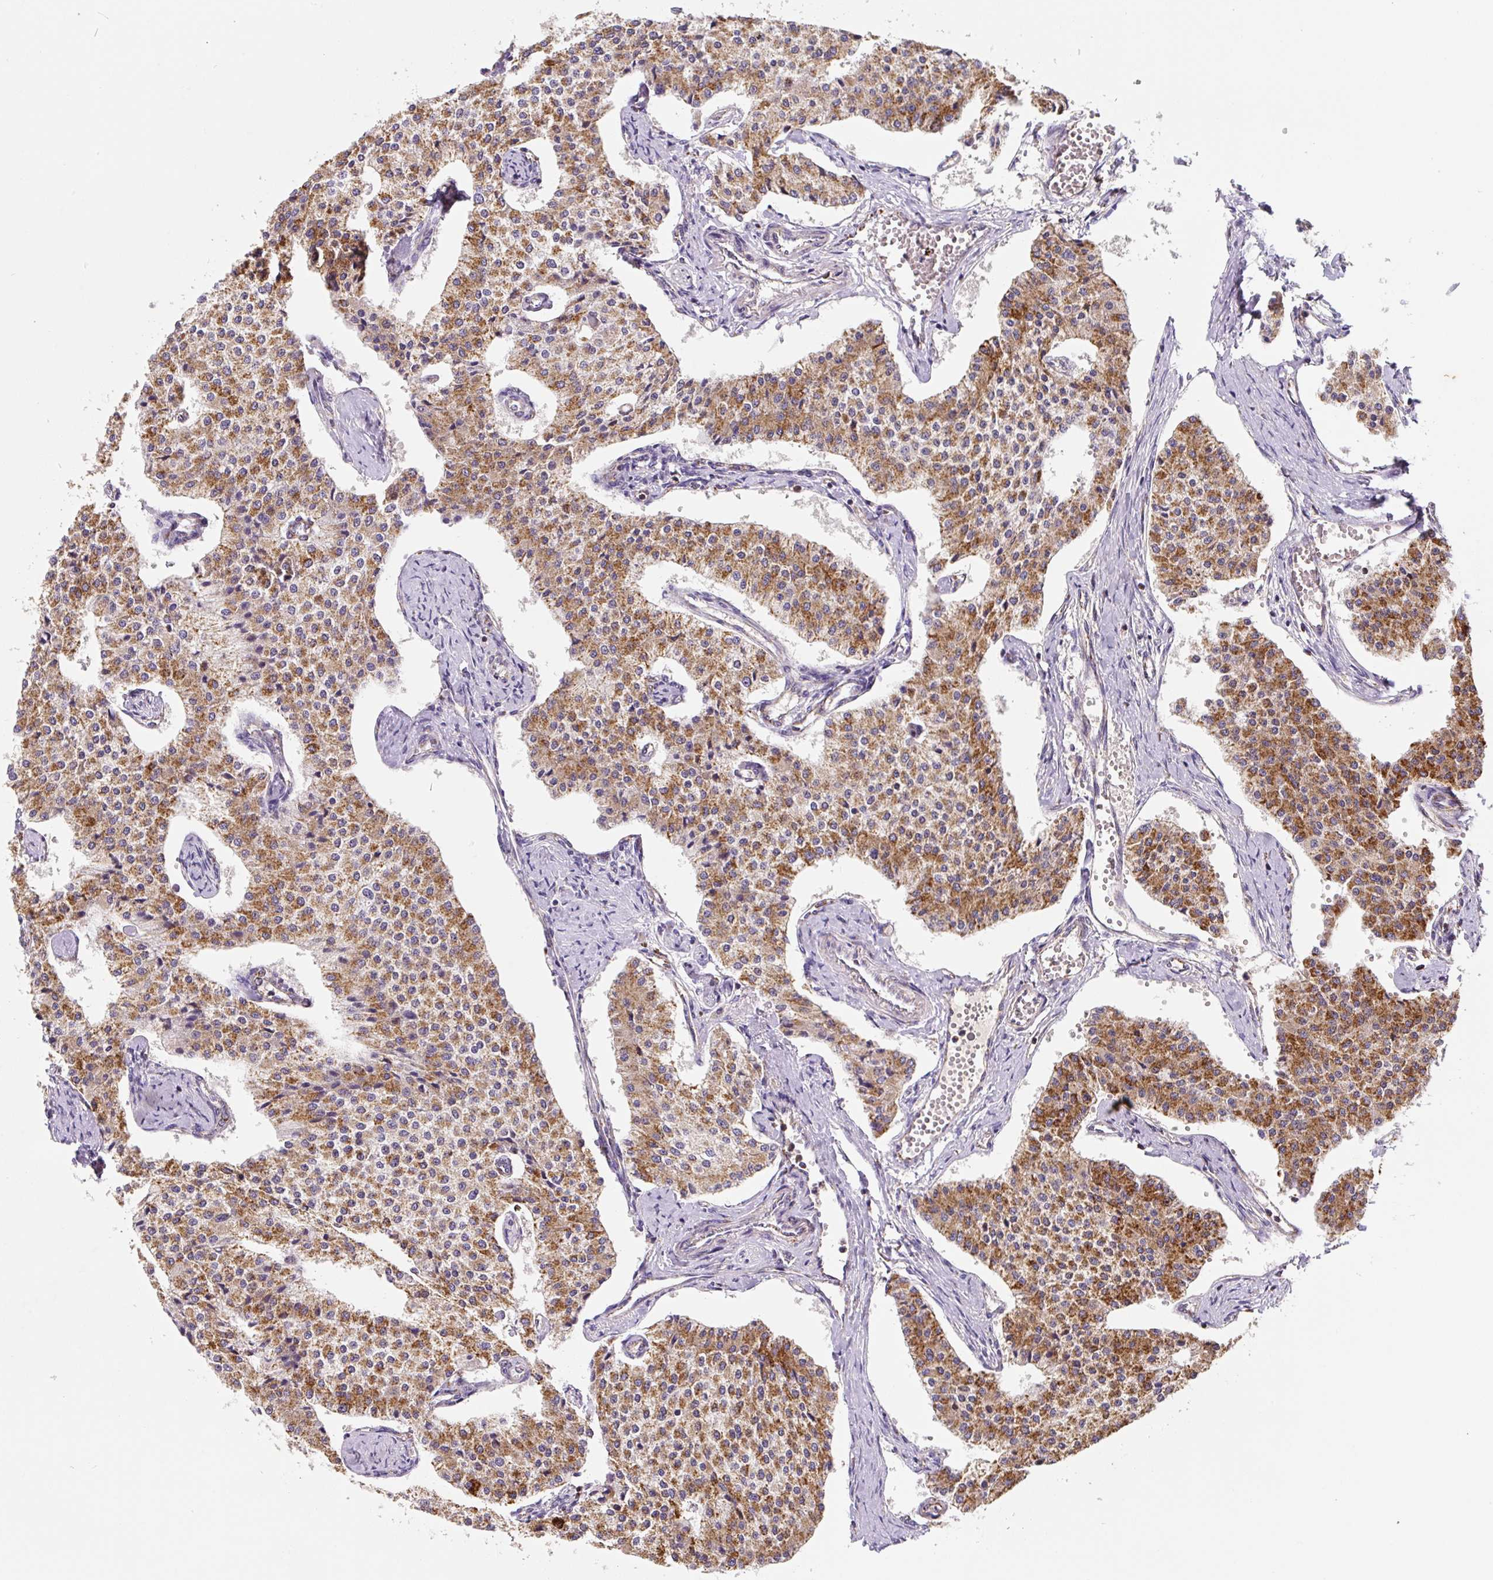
{"staining": {"intensity": "strong", "quantity": ">75%", "location": "cytoplasmic/membranous"}, "tissue": "carcinoid", "cell_type": "Tumor cells", "image_type": "cancer", "snomed": [{"axis": "morphology", "description": "Carcinoid, malignant, NOS"}, {"axis": "topography", "description": "Colon"}], "caption": "This photomicrograph exhibits IHC staining of carcinoid, with high strong cytoplasmic/membranous positivity in approximately >75% of tumor cells.", "gene": "MT-CO2", "patient": {"sex": "female", "age": 52}}